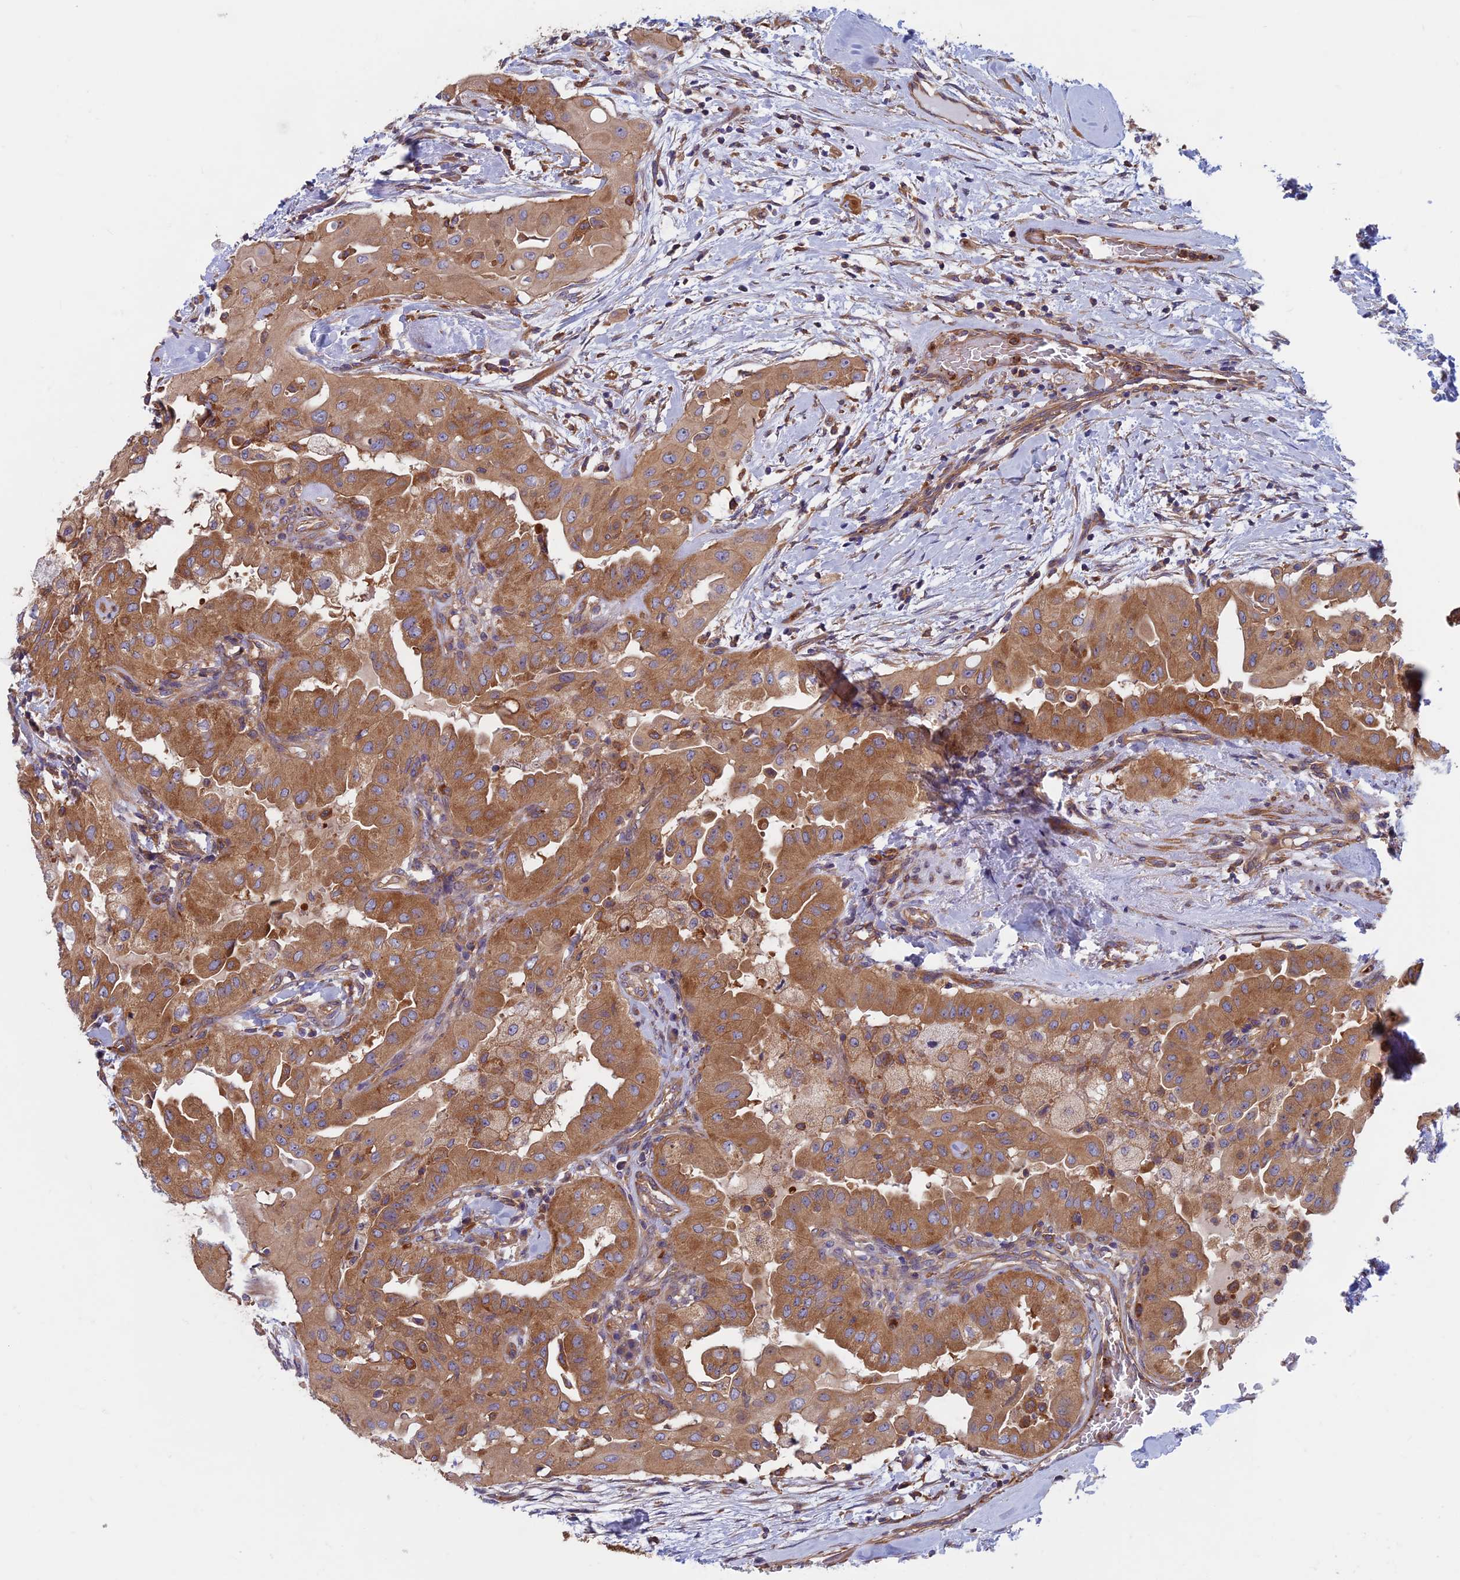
{"staining": {"intensity": "moderate", "quantity": ">75%", "location": "cytoplasmic/membranous"}, "tissue": "thyroid cancer", "cell_type": "Tumor cells", "image_type": "cancer", "snomed": [{"axis": "morphology", "description": "Papillary adenocarcinoma, NOS"}, {"axis": "topography", "description": "Thyroid gland"}], "caption": "High-magnification brightfield microscopy of thyroid cancer stained with DAB (3,3'-diaminobenzidine) (brown) and counterstained with hematoxylin (blue). tumor cells exhibit moderate cytoplasmic/membranous expression is appreciated in about>75% of cells. Immunohistochemistry stains the protein in brown and the nuclei are stained blue.", "gene": "DNM1L", "patient": {"sex": "female", "age": 59}}